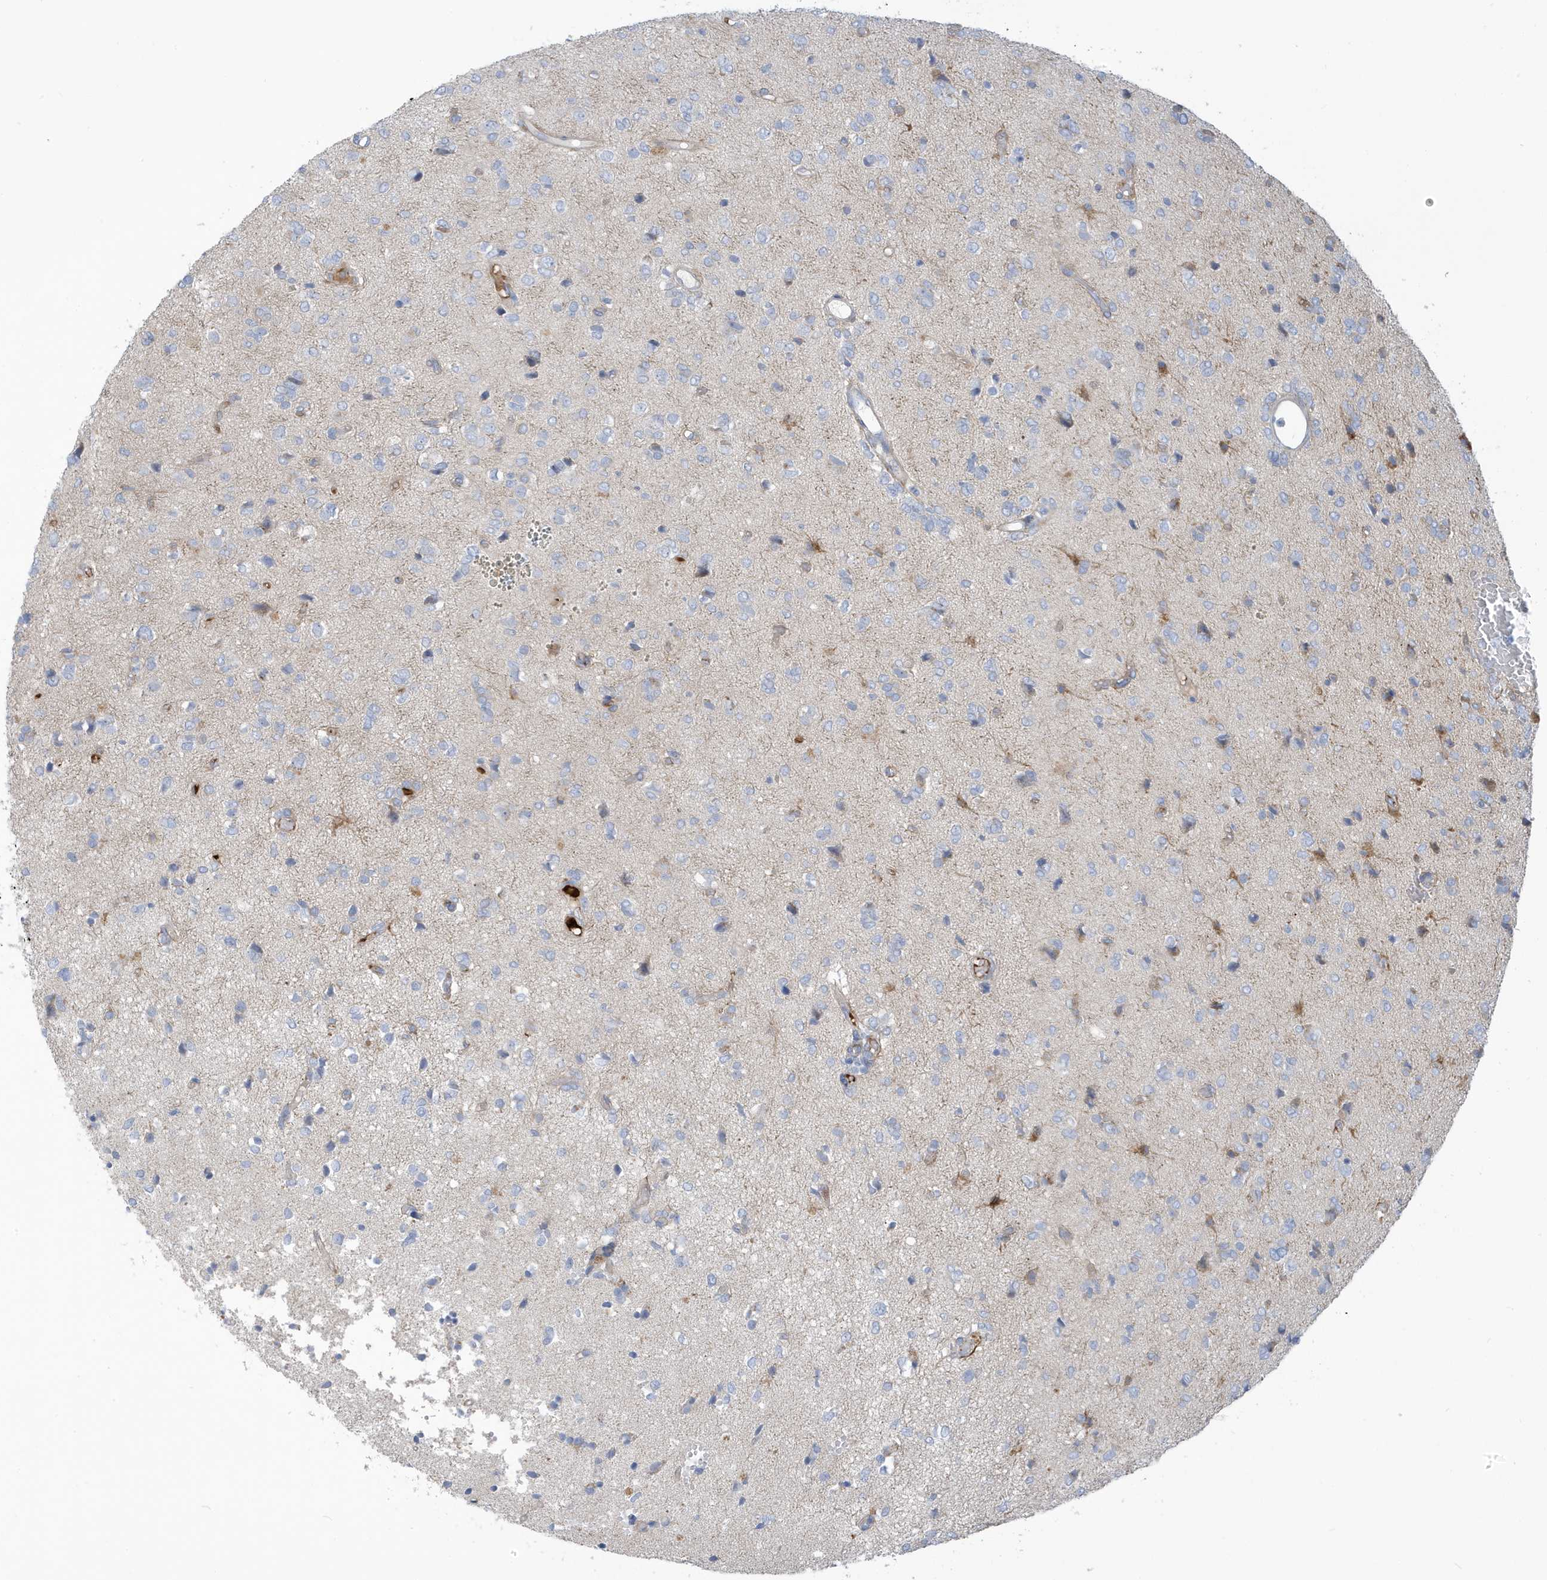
{"staining": {"intensity": "moderate", "quantity": "<25%", "location": "cytoplasmic/membranous"}, "tissue": "glioma", "cell_type": "Tumor cells", "image_type": "cancer", "snomed": [{"axis": "morphology", "description": "Glioma, malignant, High grade"}, {"axis": "topography", "description": "Brain"}], "caption": "Glioma stained with DAB (3,3'-diaminobenzidine) IHC demonstrates low levels of moderate cytoplasmic/membranous positivity in about <25% of tumor cells.", "gene": "ATP13A5", "patient": {"sex": "female", "age": 59}}